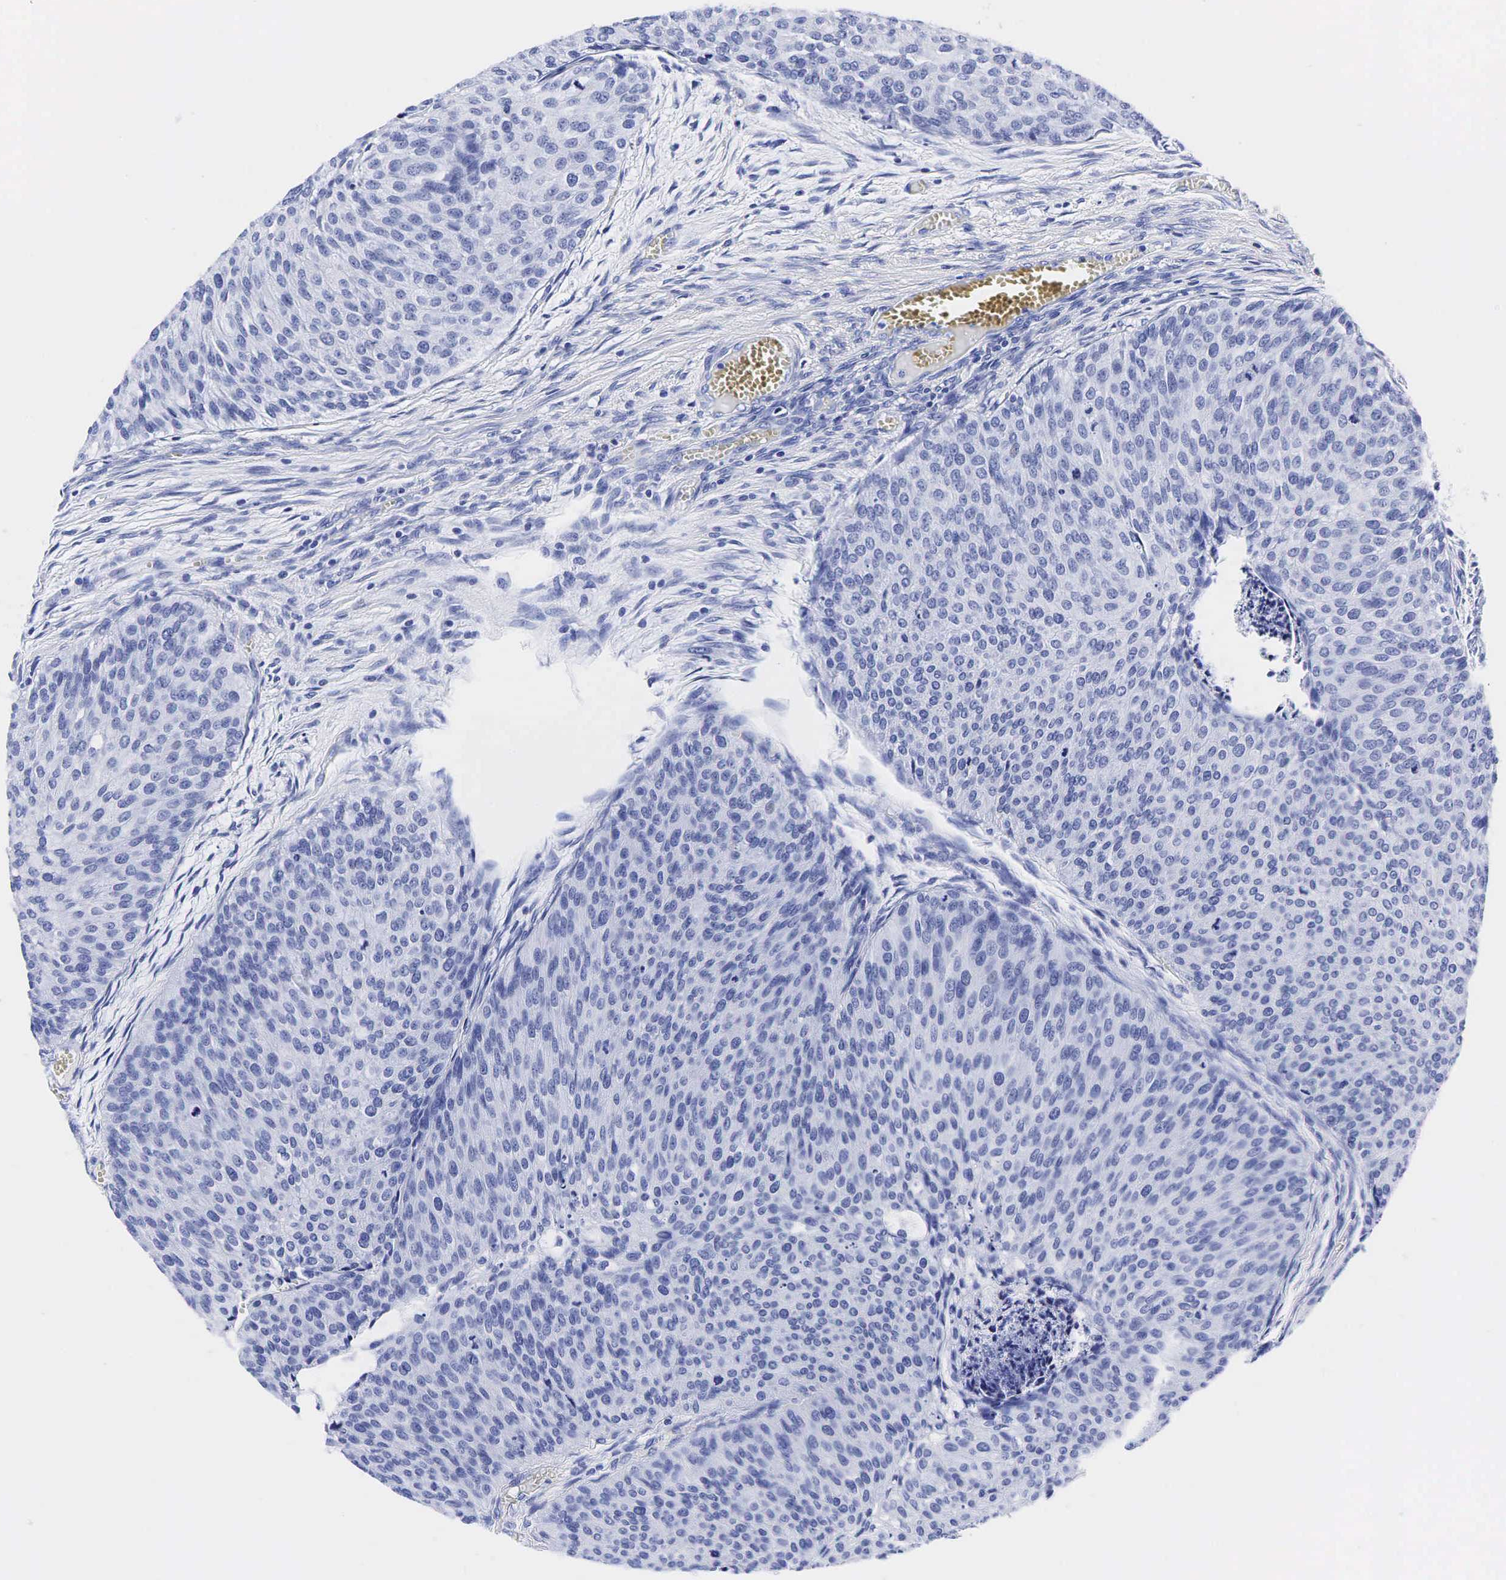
{"staining": {"intensity": "negative", "quantity": "none", "location": "none"}, "tissue": "urothelial cancer", "cell_type": "Tumor cells", "image_type": "cancer", "snomed": [{"axis": "morphology", "description": "Urothelial carcinoma, Low grade"}, {"axis": "topography", "description": "Urinary bladder"}], "caption": "This is an immunohistochemistry (IHC) histopathology image of human urothelial cancer. There is no positivity in tumor cells.", "gene": "KLK3", "patient": {"sex": "male", "age": 84}}